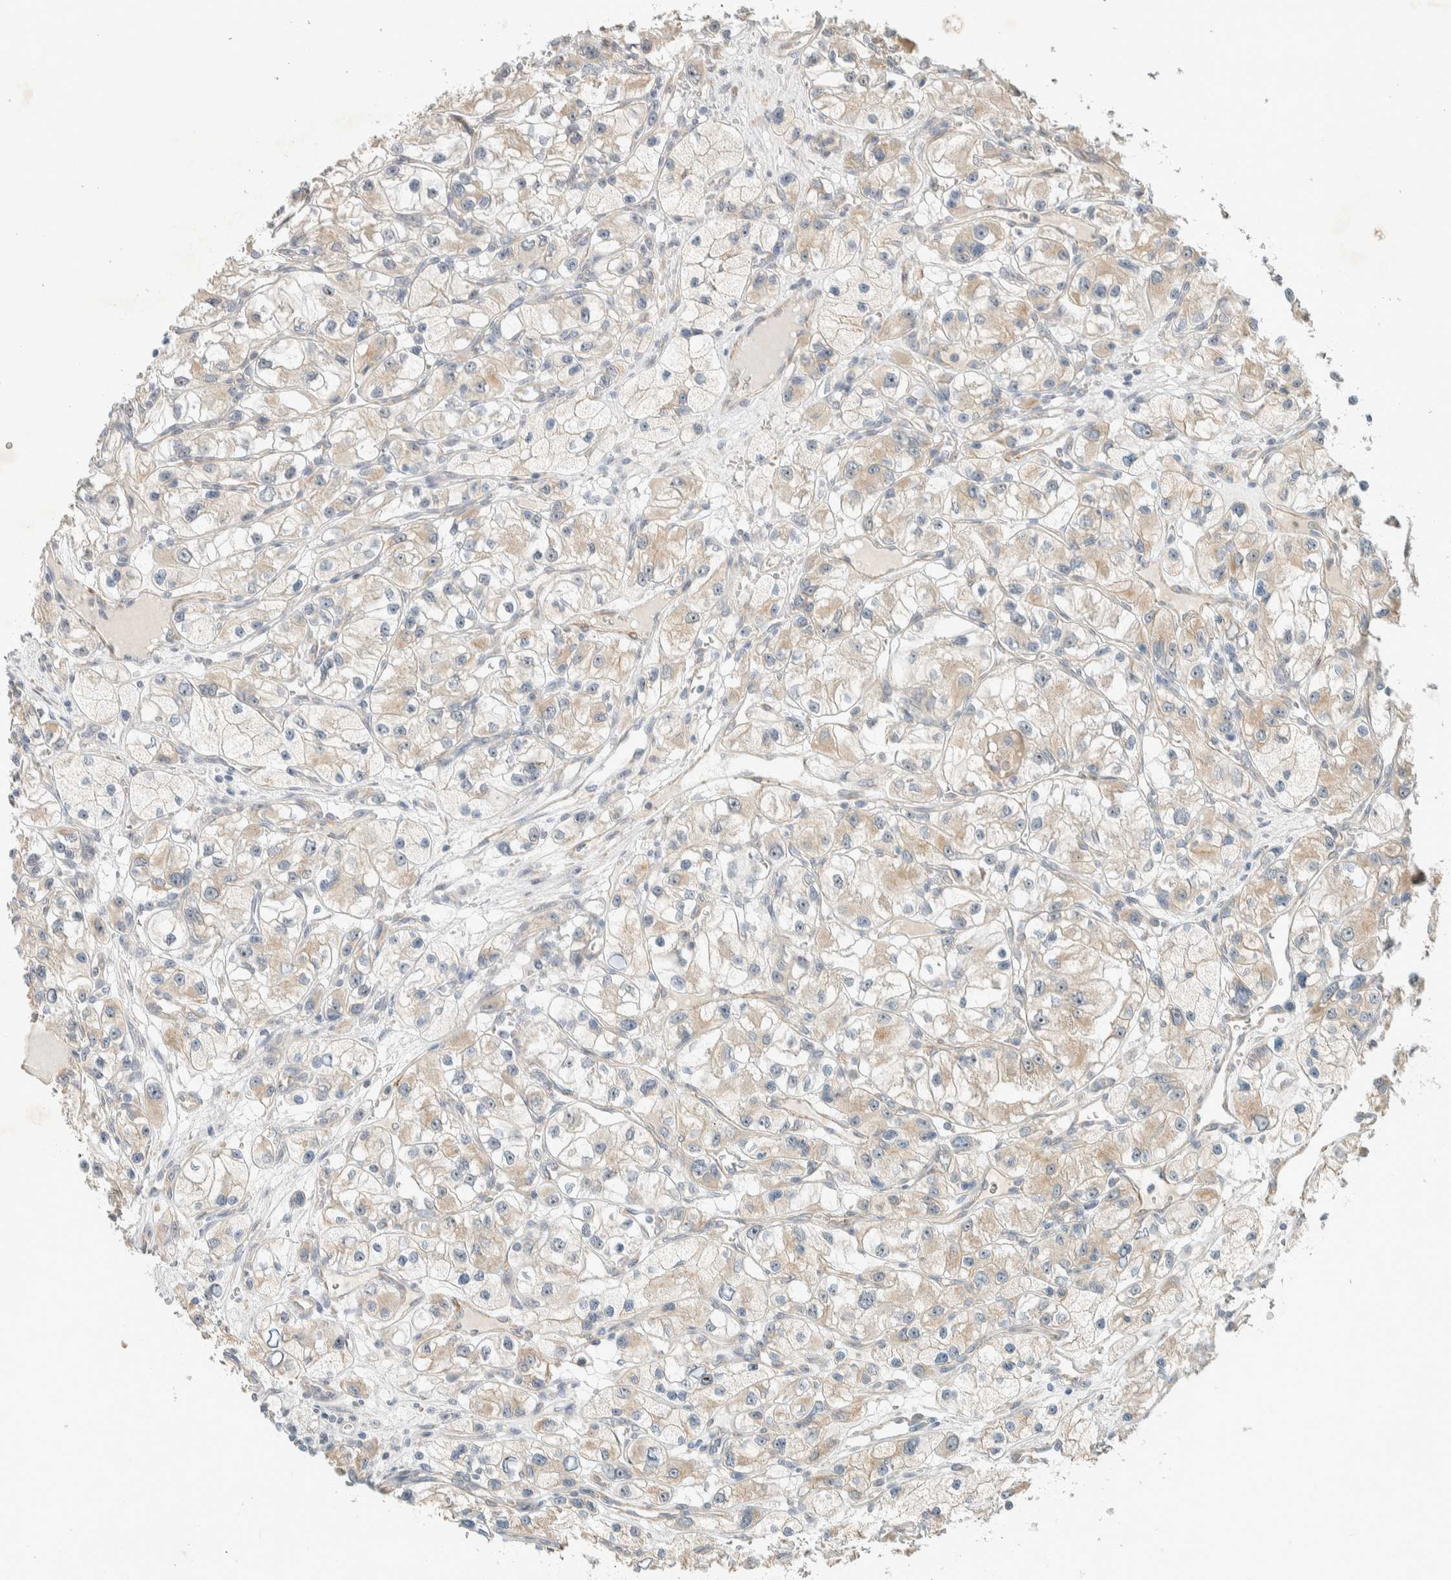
{"staining": {"intensity": "weak", "quantity": "25%-75%", "location": "cytoplasmic/membranous"}, "tissue": "renal cancer", "cell_type": "Tumor cells", "image_type": "cancer", "snomed": [{"axis": "morphology", "description": "Adenocarcinoma, NOS"}, {"axis": "topography", "description": "Kidney"}], "caption": "IHC of renal adenocarcinoma exhibits low levels of weak cytoplasmic/membranous expression in about 25%-75% of tumor cells.", "gene": "KLHL40", "patient": {"sex": "female", "age": 57}}